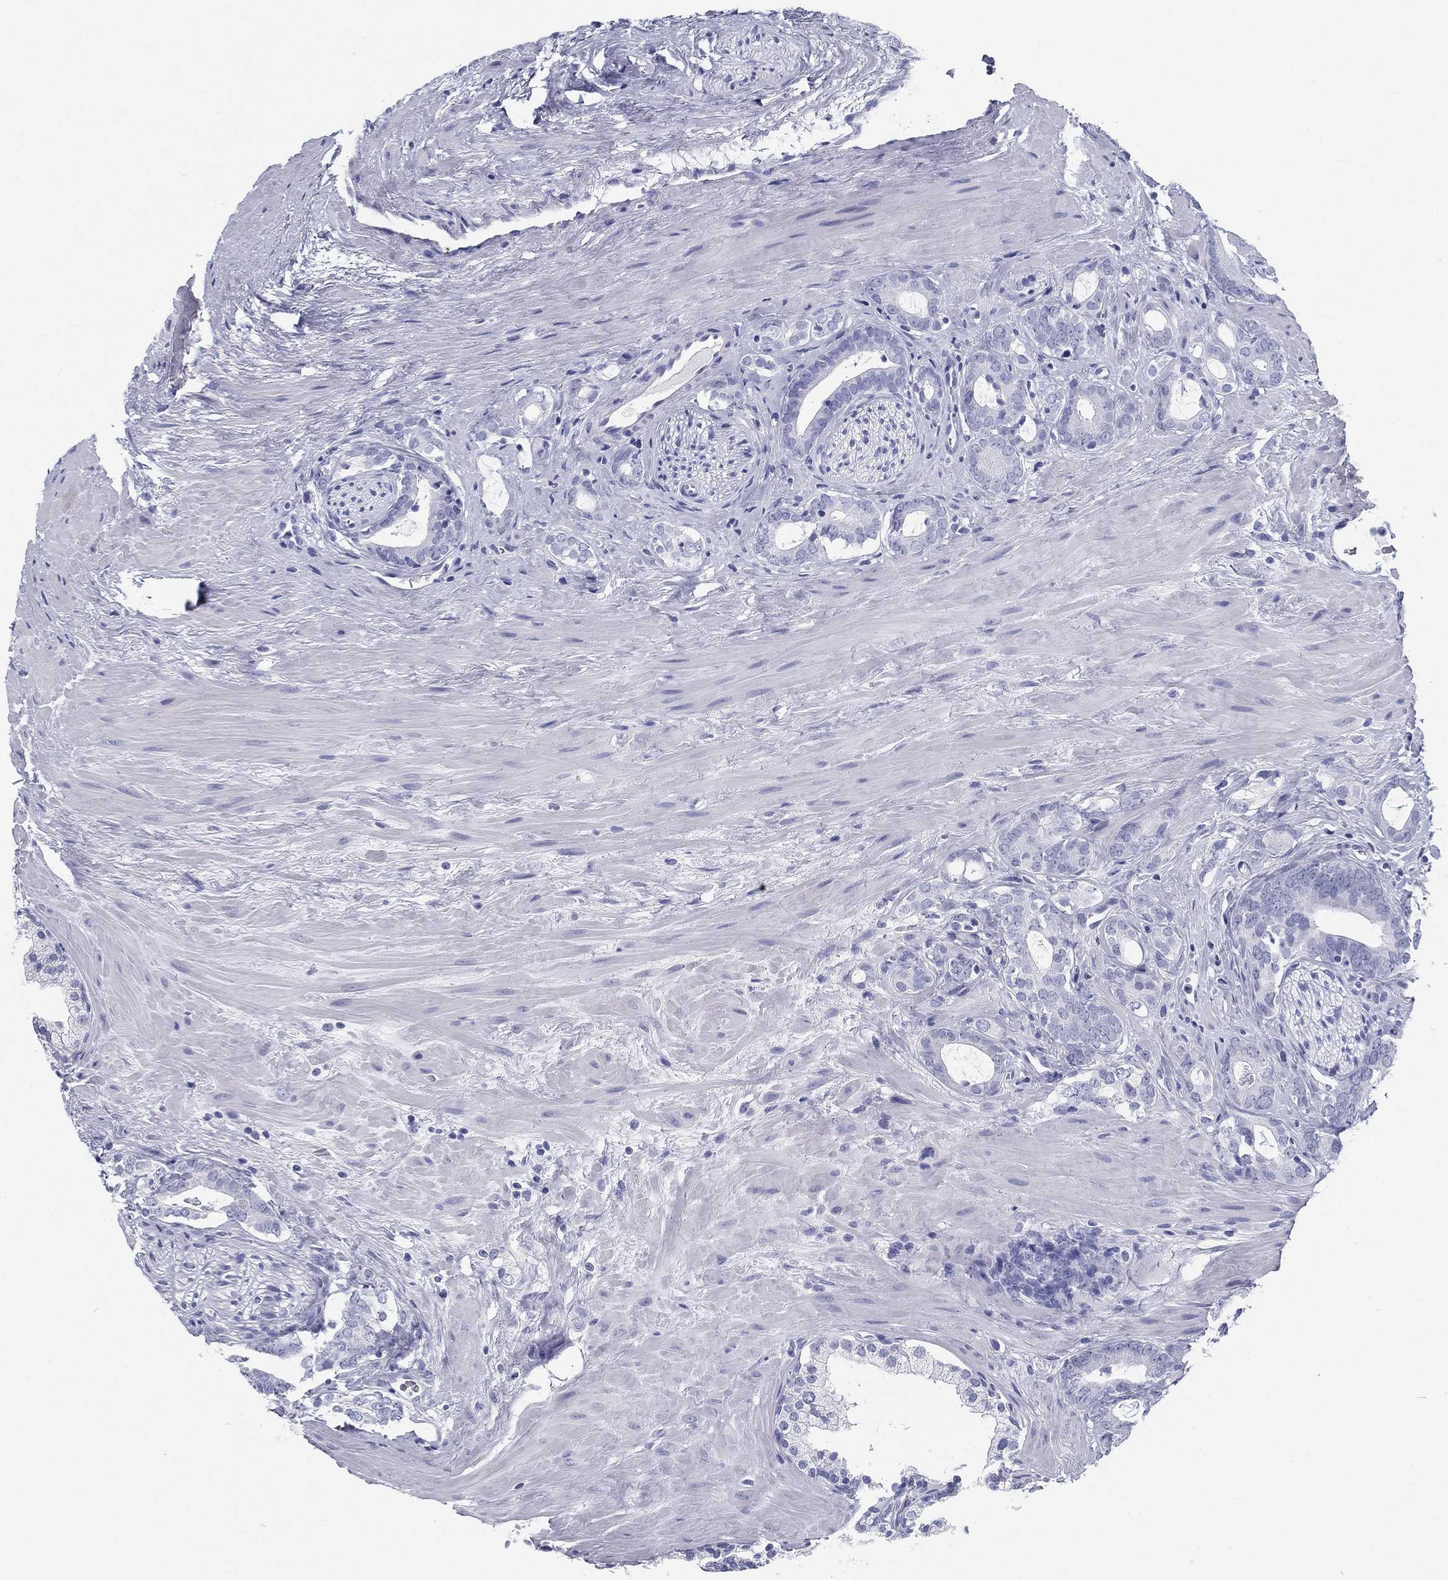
{"staining": {"intensity": "negative", "quantity": "none", "location": "none"}, "tissue": "prostate cancer", "cell_type": "Tumor cells", "image_type": "cancer", "snomed": [{"axis": "morphology", "description": "Adenocarcinoma, NOS"}, {"axis": "topography", "description": "Prostate"}], "caption": "Tumor cells show no significant protein expression in prostate cancer.", "gene": "ATP1B2", "patient": {"sex": "male", "age": 55}}